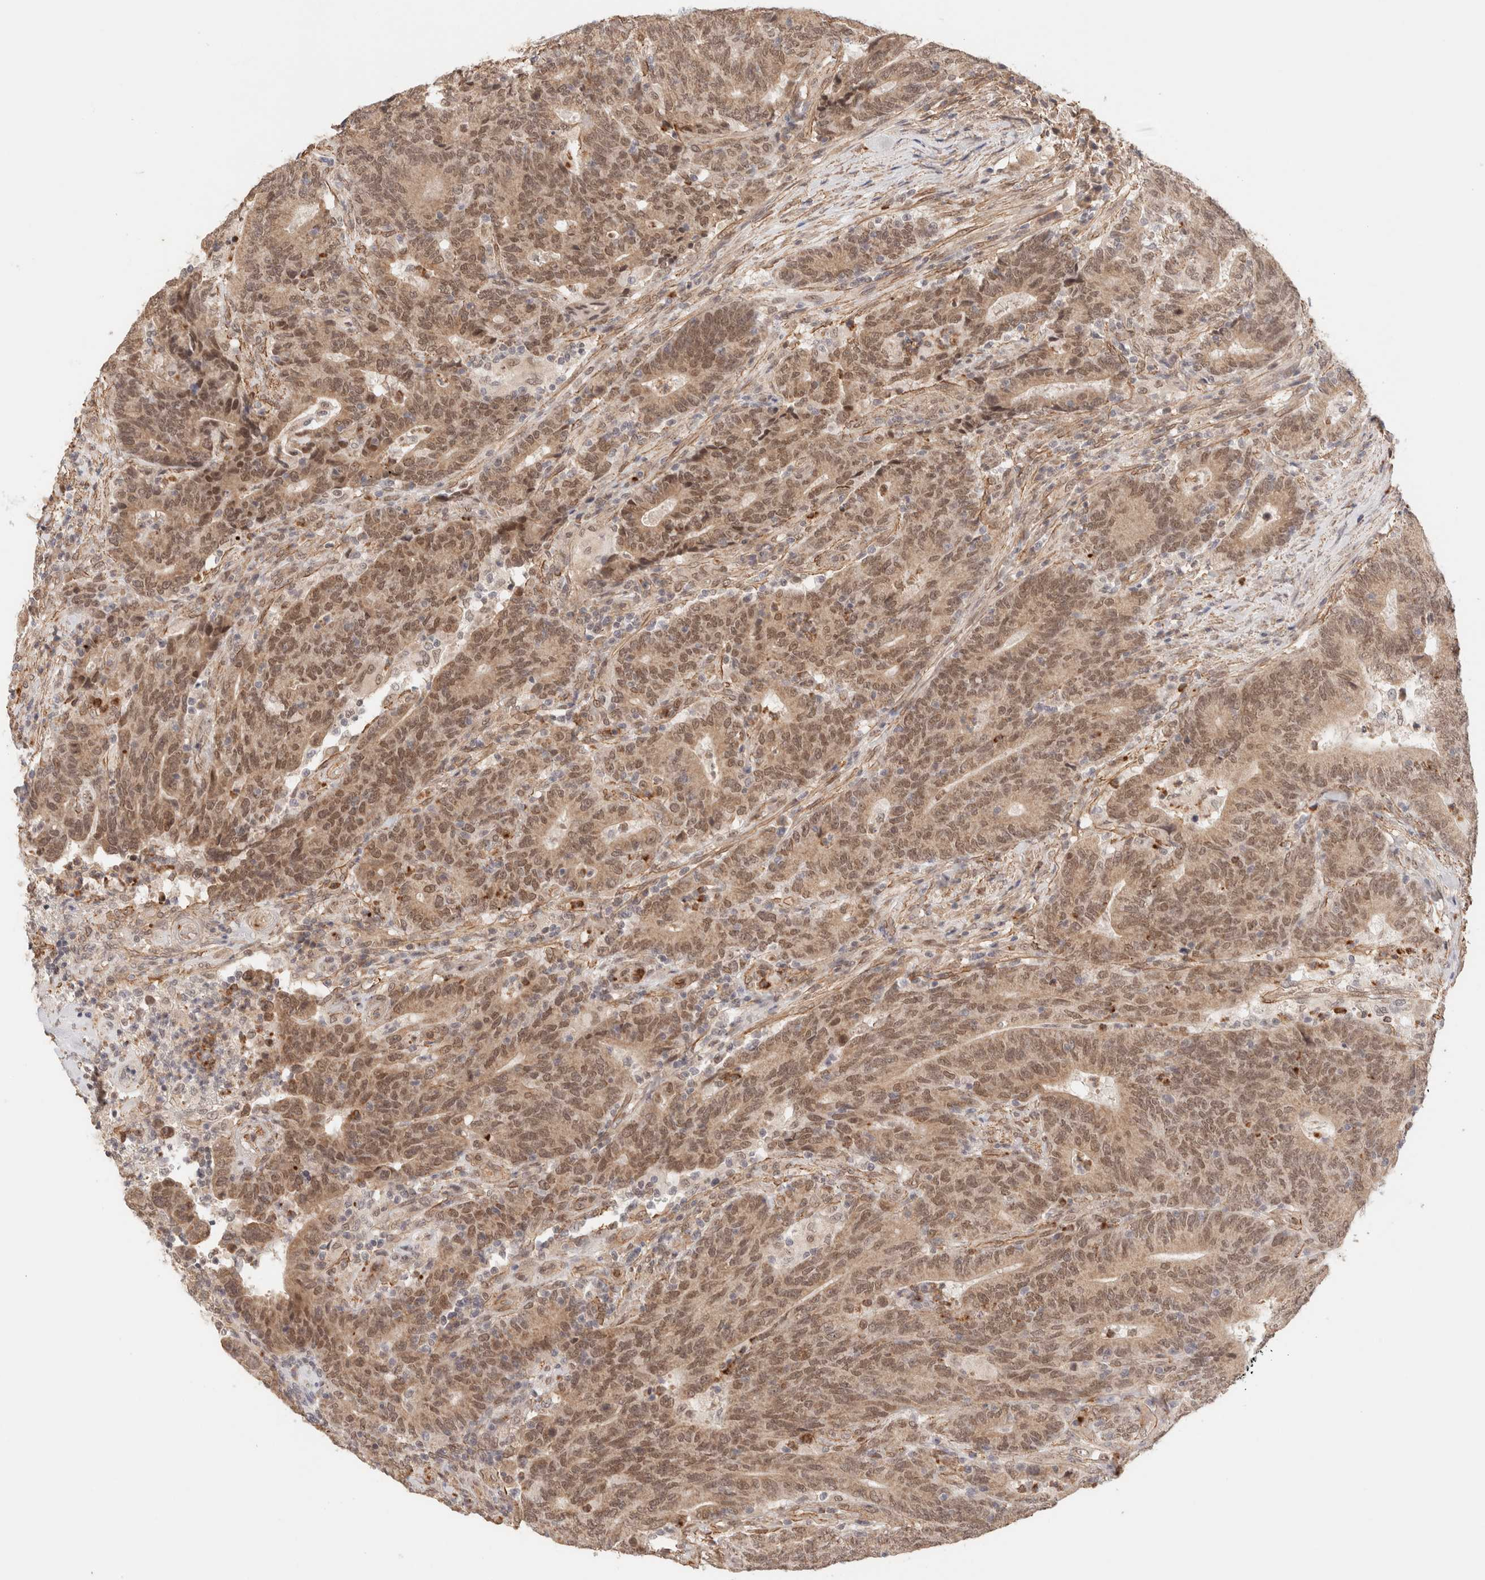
{"staining": {"intensity": "moderate", "quantity": ">75%", "location": "cytoplasmic/membranous,nuclear"}, "tissue": "colorectal cancer", "cell_type": "Tumor cells", "image_type": "cancer", "snomed": [{"axis": "morphology", "description": "Normal tissue, NOS"}, {"axis": "morphology", "description": "Adenocarcinoma, NOS"}, {"axis": "topography", "description": "Colon"}], "caption": "A brown stain labels moderate cytoplasmic/membranous and nuclear positivity of a protein in colorectal adenocarcinoma tumor cells.", "gene": "BRPF3", "patient": {"sex": "female", "age": 75}}